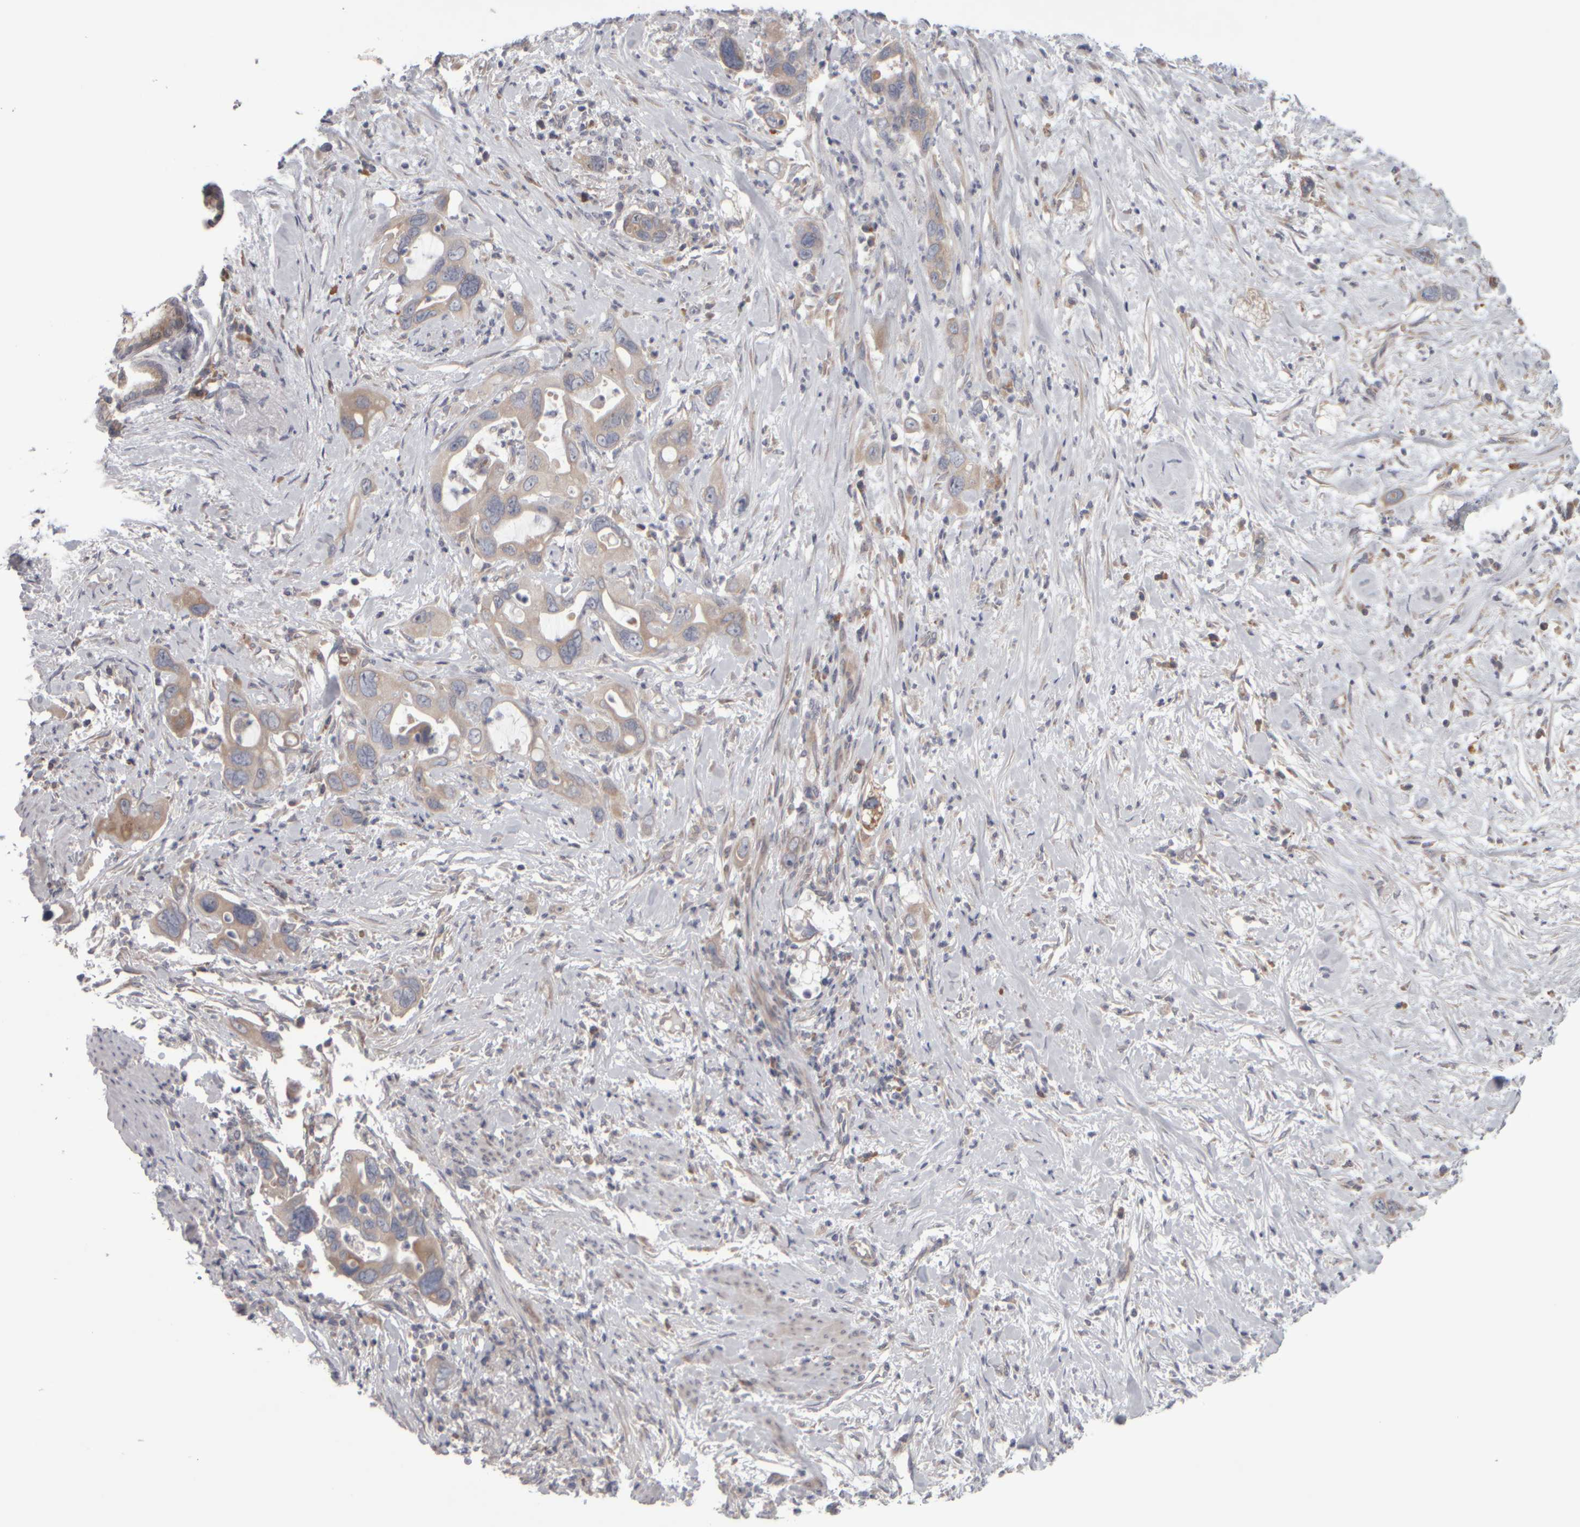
{"staining": {"intensity": "weak", "quantity": "25%-75%", "location": "cytoplasmic/membranous"}, "tissue": "pancreatic cancer", "cell_type": "Tumor cells", "image_type": "cancer", "snomed": [{"axis": "morphology", "description": "Adenocarcinoma, NOS"}, {"axis": "topography", "description": "Pancreas"}], "caption": "Pancreatic adenocarcinoma stained with a protein marker shows weak staining in tumor cells.", "gene": "SCO1", "patient": {"sex": "female", "age": 70}}